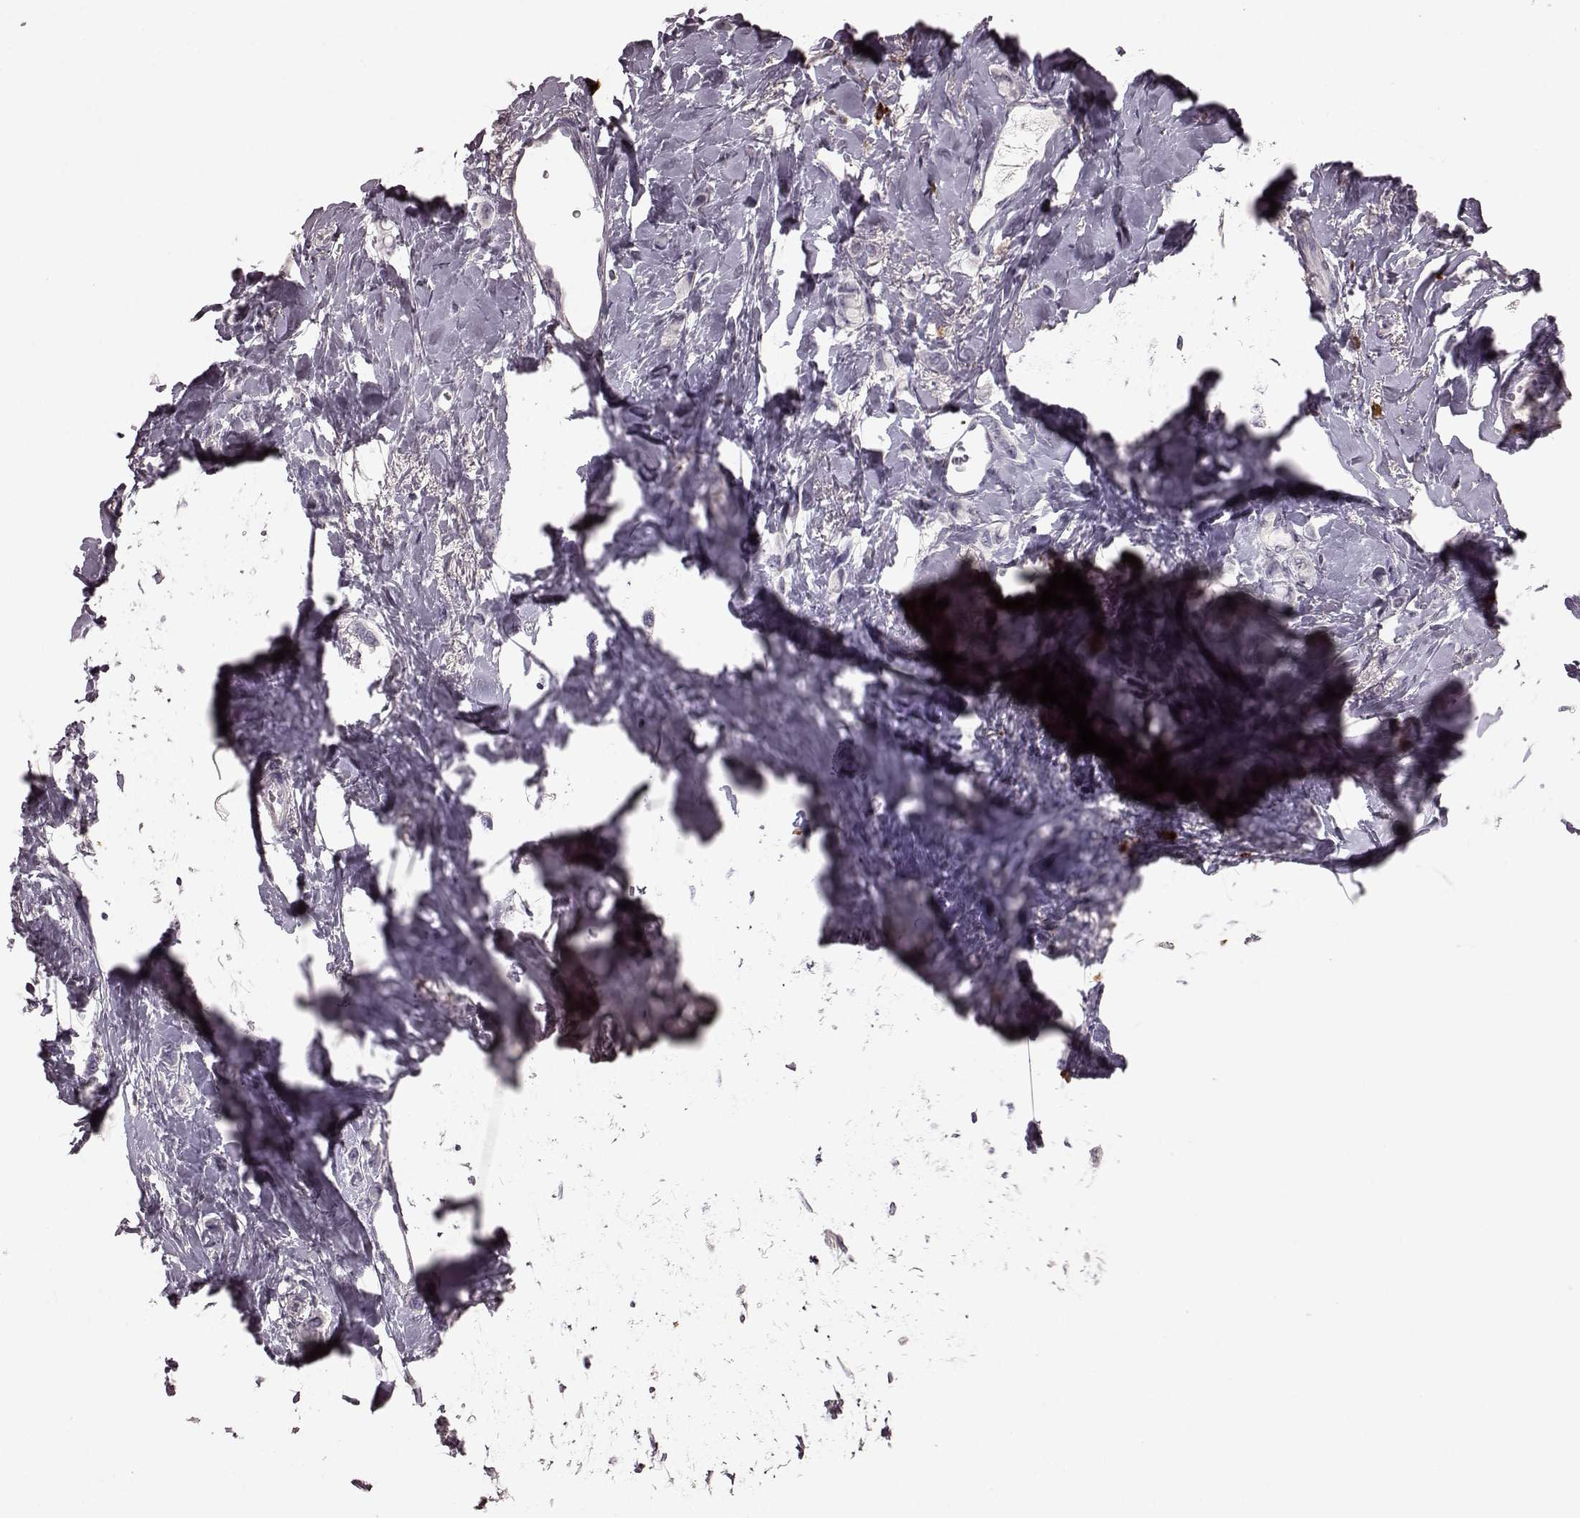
{"staining": {"intensity": "negative", "quantity": "none", "location": "none"}, "tissue": "breast cancer", "cell_type": "Tumor cells", "image_type": "cancer", "snomed": [{"axis": "morphology", "description": "Lobular carcinoma"}, {"axis": "topography", "description": "Breast"}], "caption": "Tumor cells are negative for brown protein staining in breast lobular carcinoma. (Stains: DAB immunohistochemistry (IHC) with hematoxylin counter stain, Microscopy: brightfield microscopy at high magnification).", "gene": "CD28", "patient": {"sex": "female", "age": 66}}